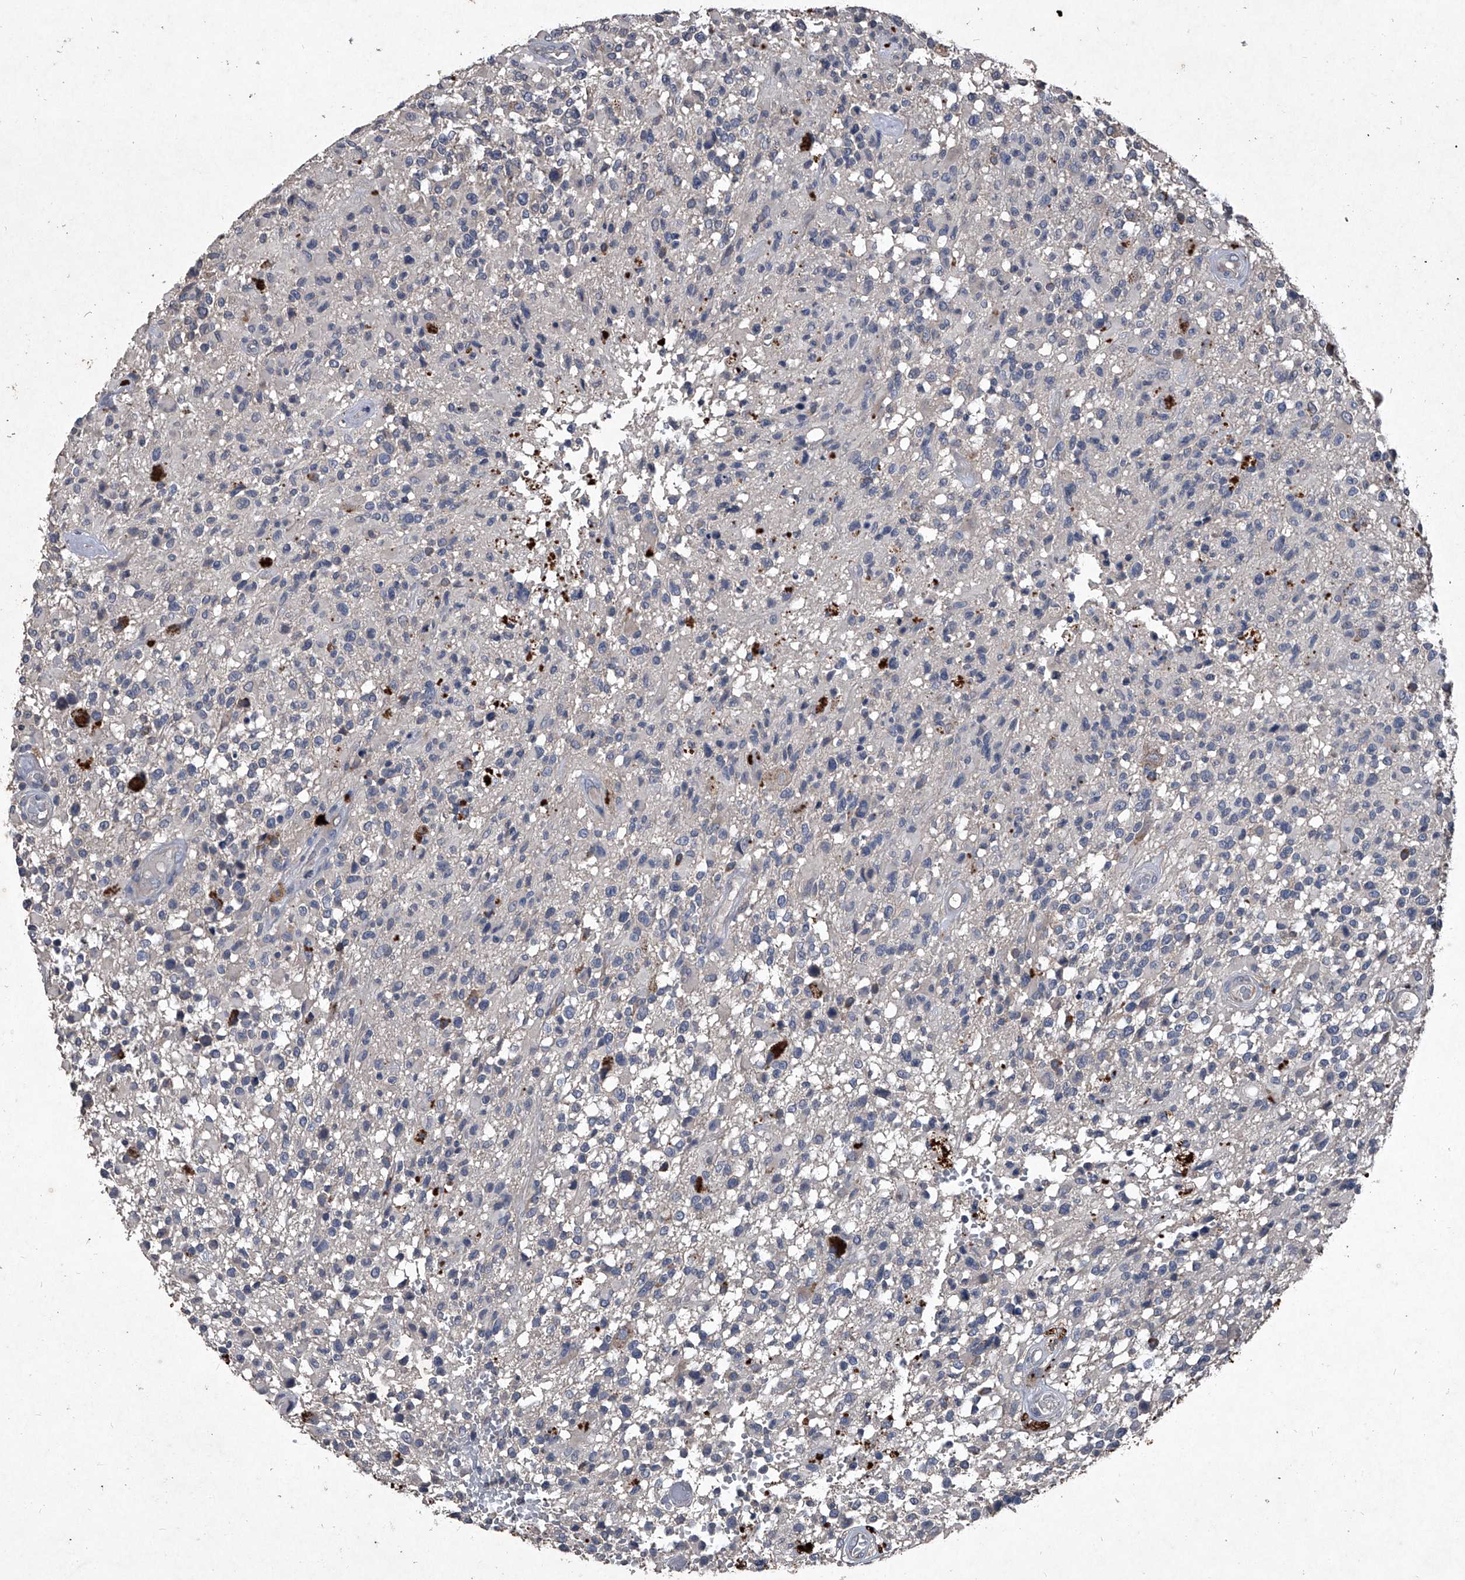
{"staining": {"intensity": "negative", "quantity": "none", "location": "none"}, "tissue": "glioma", "cell_type": "Tumor cells", "image_type": "cancer", "snomed": [{"axis": "morphology", "description": "Glioma, malignant, High grade"}, {"axis": "morphology", "description": "Glioblastoma, NOS"}, {"axis": "topography", "description": "Brain"}], "caption": "Glioma stained for a protein using IHC exhibits no expression tumor cells.", "gene": "MAPKAP1", "patient": {"sex": "male", "age": 60}}